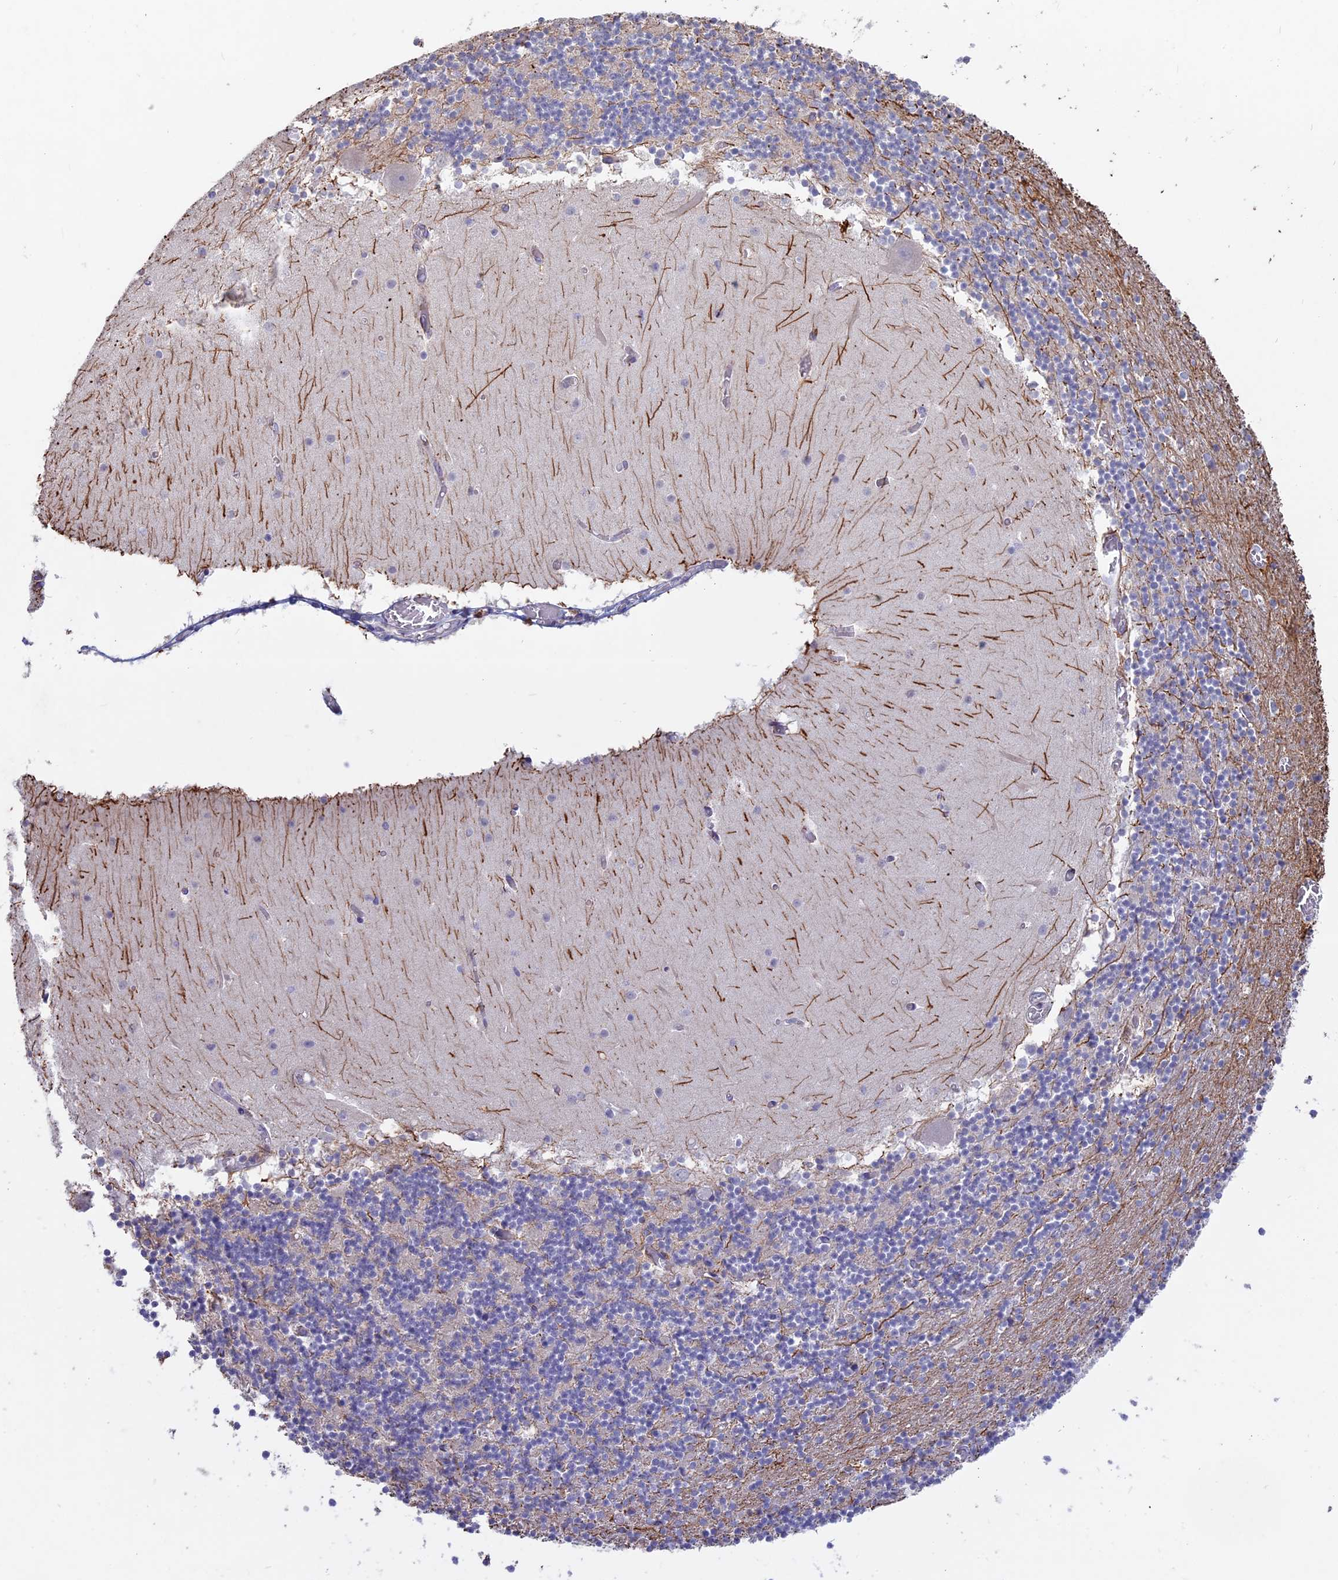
{"staining": {"intensity": "negative", "quantity": "none", "location": "none"}, "tissue": "cerebellum", "cell_type": "Cells in granular layer", "image_type": "normal", "snomed": [{"axis": "morphology", "description": "Normal tissue, NOS"}, {"axis": "topography", "description": "Cerebellum"}], "caption": "Human cerebellum stained for a protein using immunohistochemistry (IHC) displays no expression in cells in granular layer.", "gene": "MYO5B", "patient": {"sex": "female", "age": 28}}